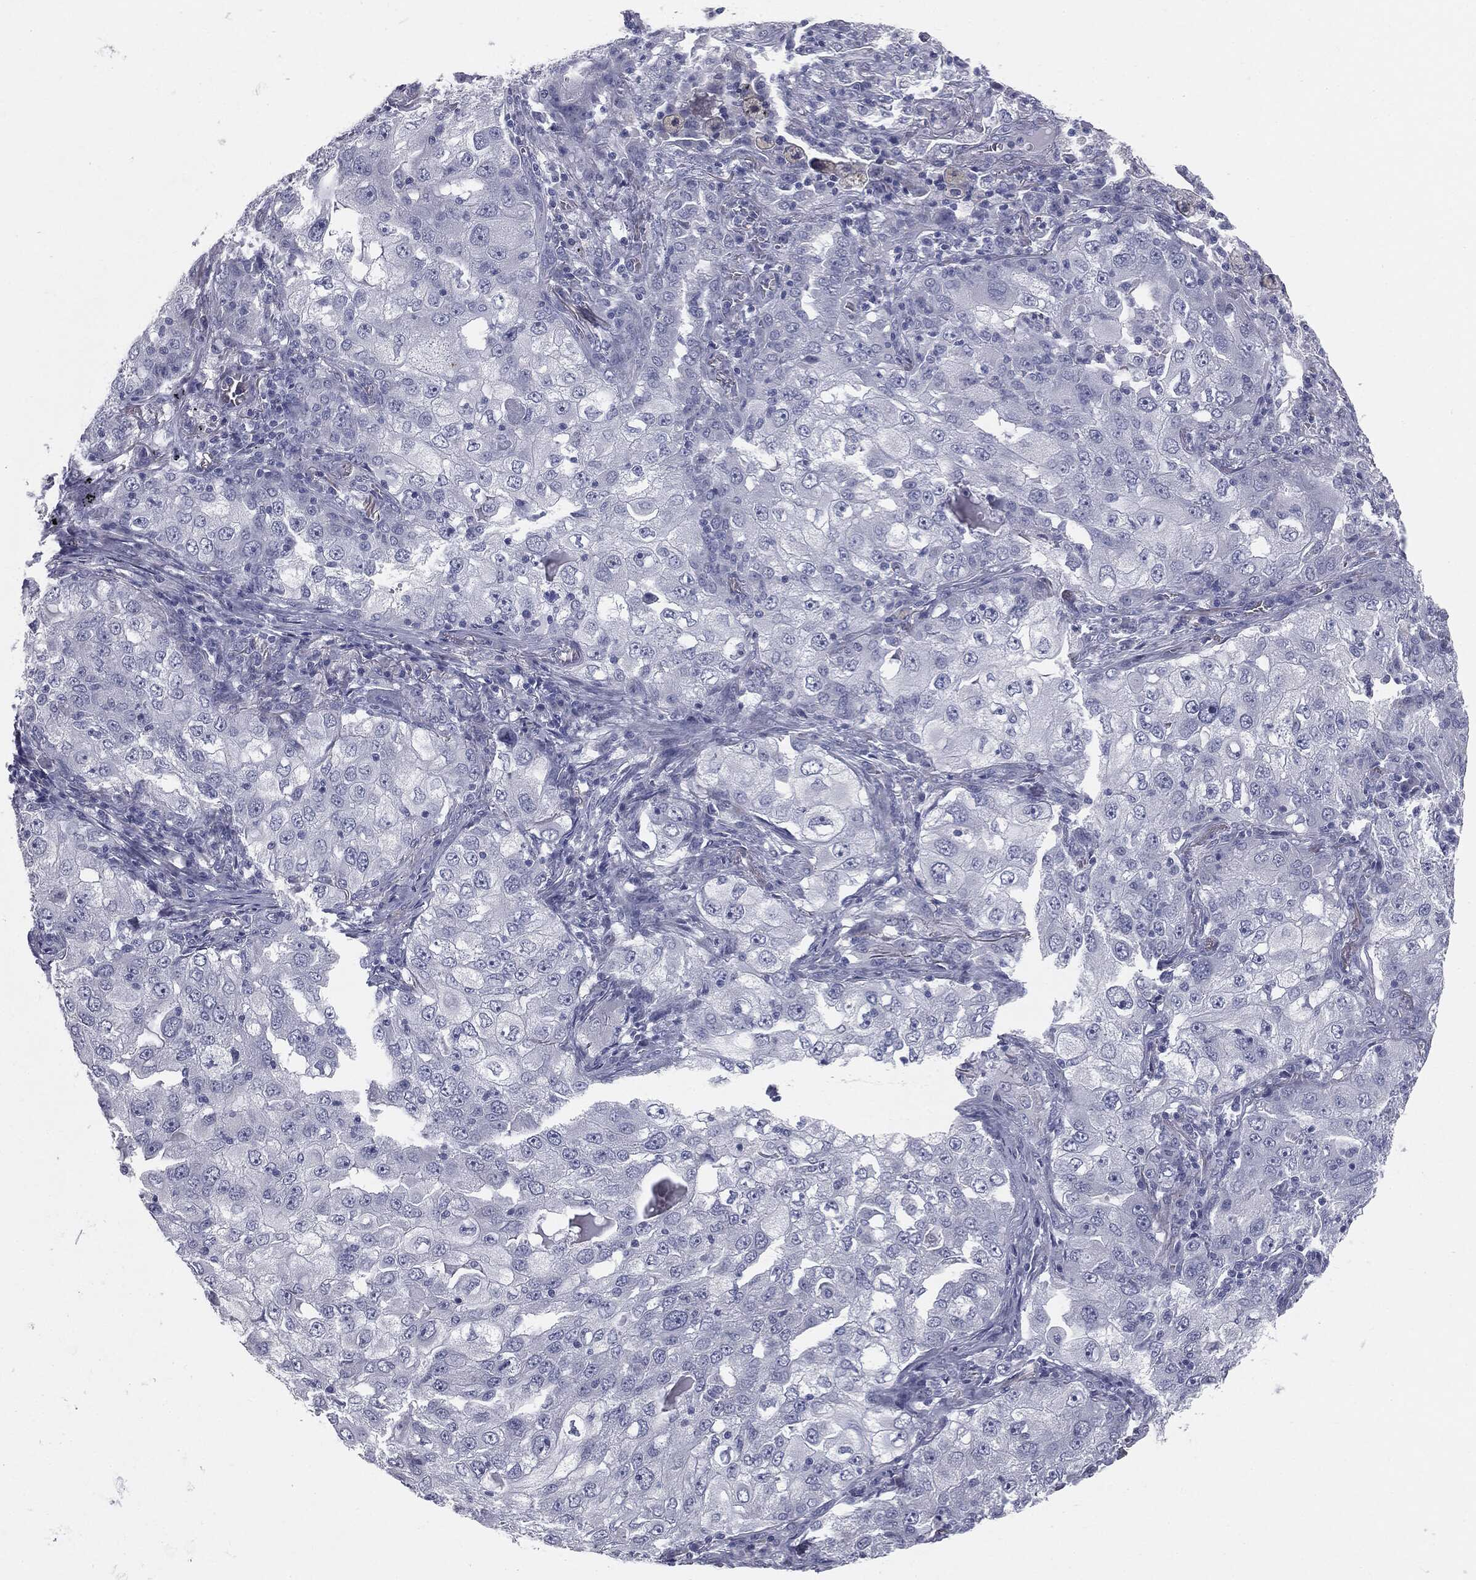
{"staining": {"intensity": "negative", "quantity": "none", "location": "none"}, "tissue": "lung cancer", "cell_type": "Tumor cells", "image_type": "cancer", "snomed": [{"axis": "morphology", "description": "Adenocarcinoma, NOS"}, {"axis": "topography", "description": "Lung"}], "caption": "Lung adenocarcinoma stained for a protein using immunohistochemistry (IHC) displays no expression tumor cells.", "gene": "MUC5AC", "patient": {"sex": "female", "age": 61}}